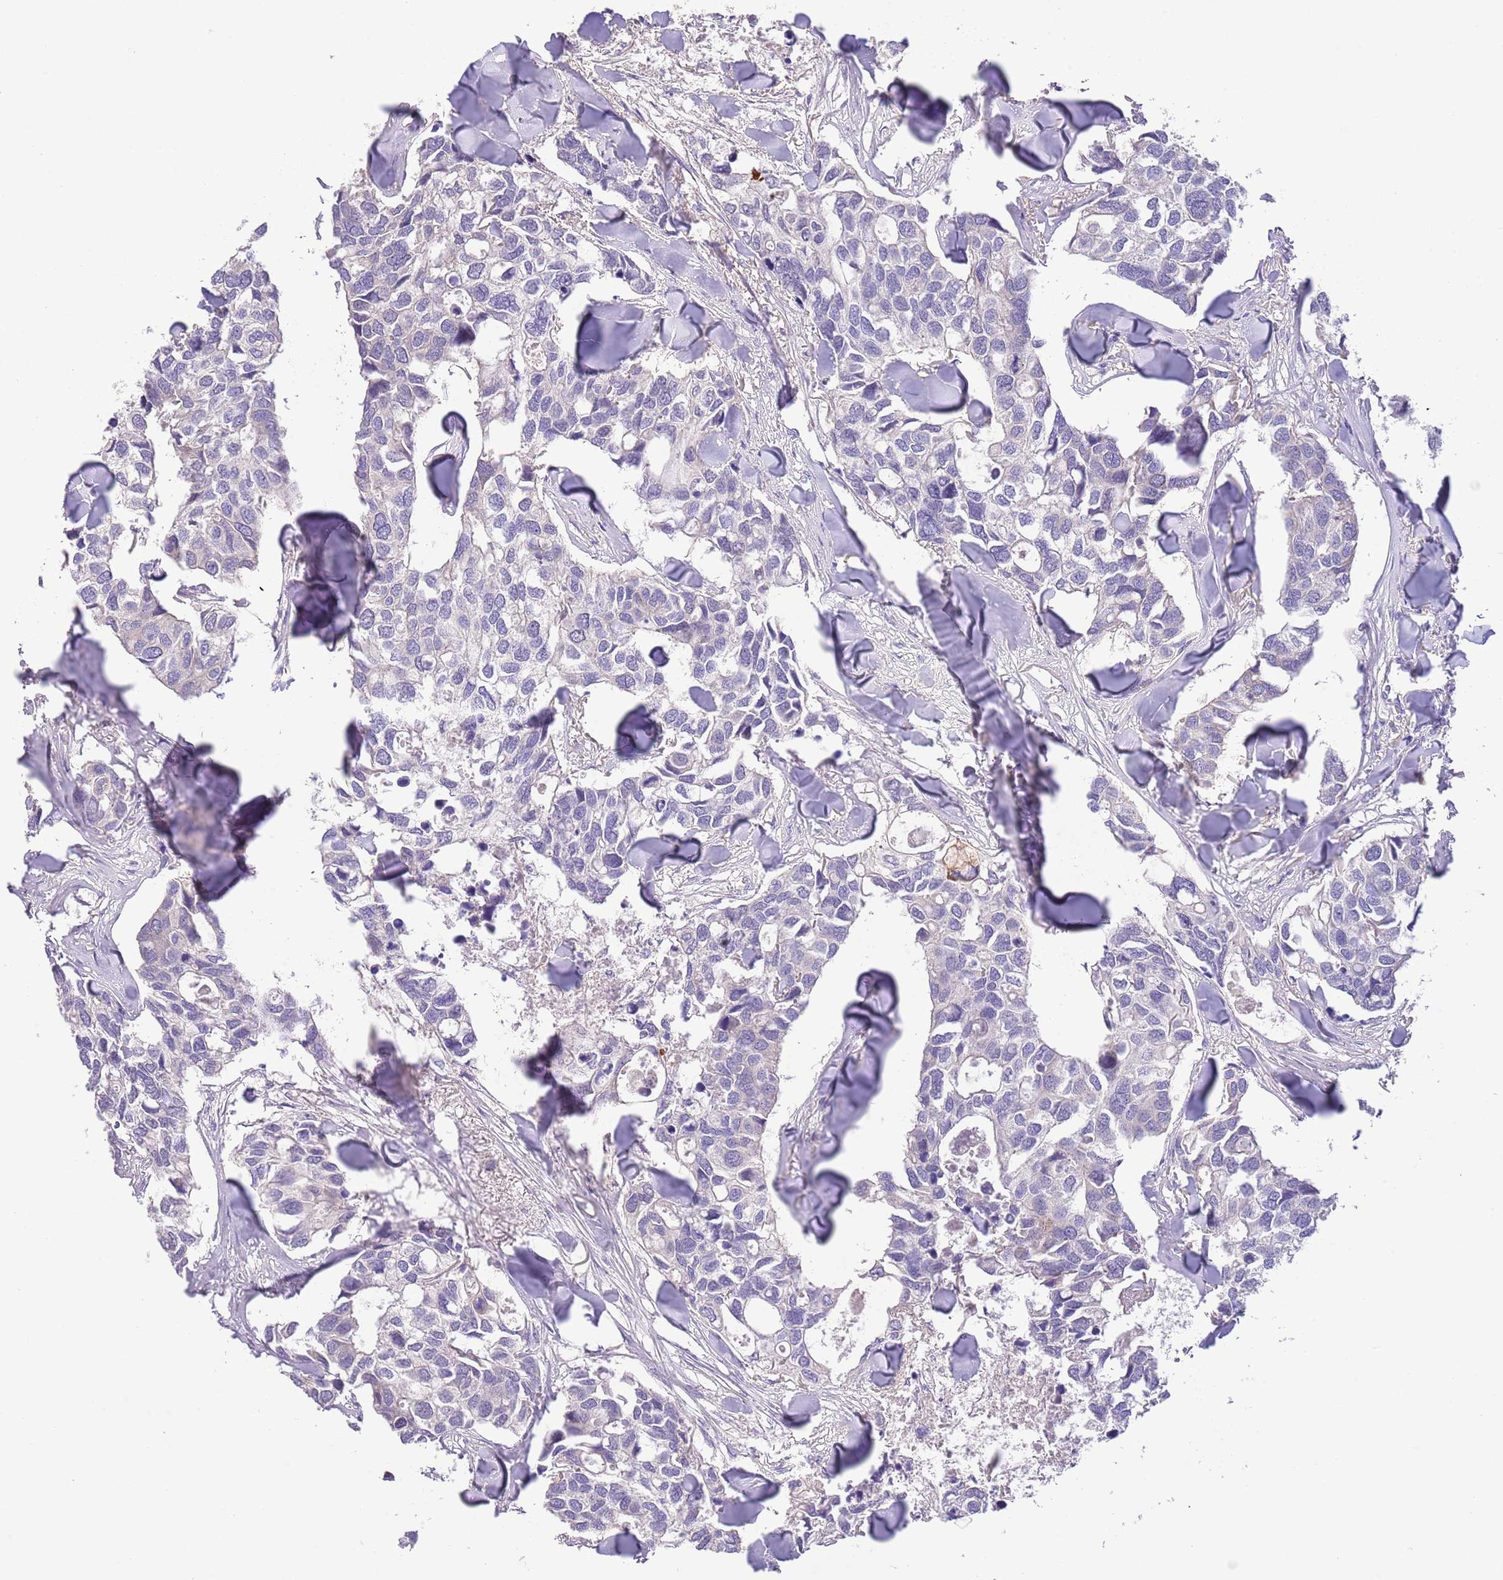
{"staining": {"intensity": "negative", "quantity": "none", "location": "none"}, "tissue": "breast cancer", "cell_type": "Tumor cells", "image_type": "cancer", "snomed": [{"axis": "morphology", "description": "Duct carcinoma"}, {"axis": "topography", "description": "Breast"}], "caption": "A high-resolution image shows immunohistochemistry (IHC) staining of breast cancer (infiltrating ductal carcinoma), which reveals no significant expression in tumor cells. (DAB (3,3'-diaminobenzidine) immunohistochemistry (IHC), high magnification).", "gene": "ZNF658", "patient": {"sex": "female", "age": 83}}